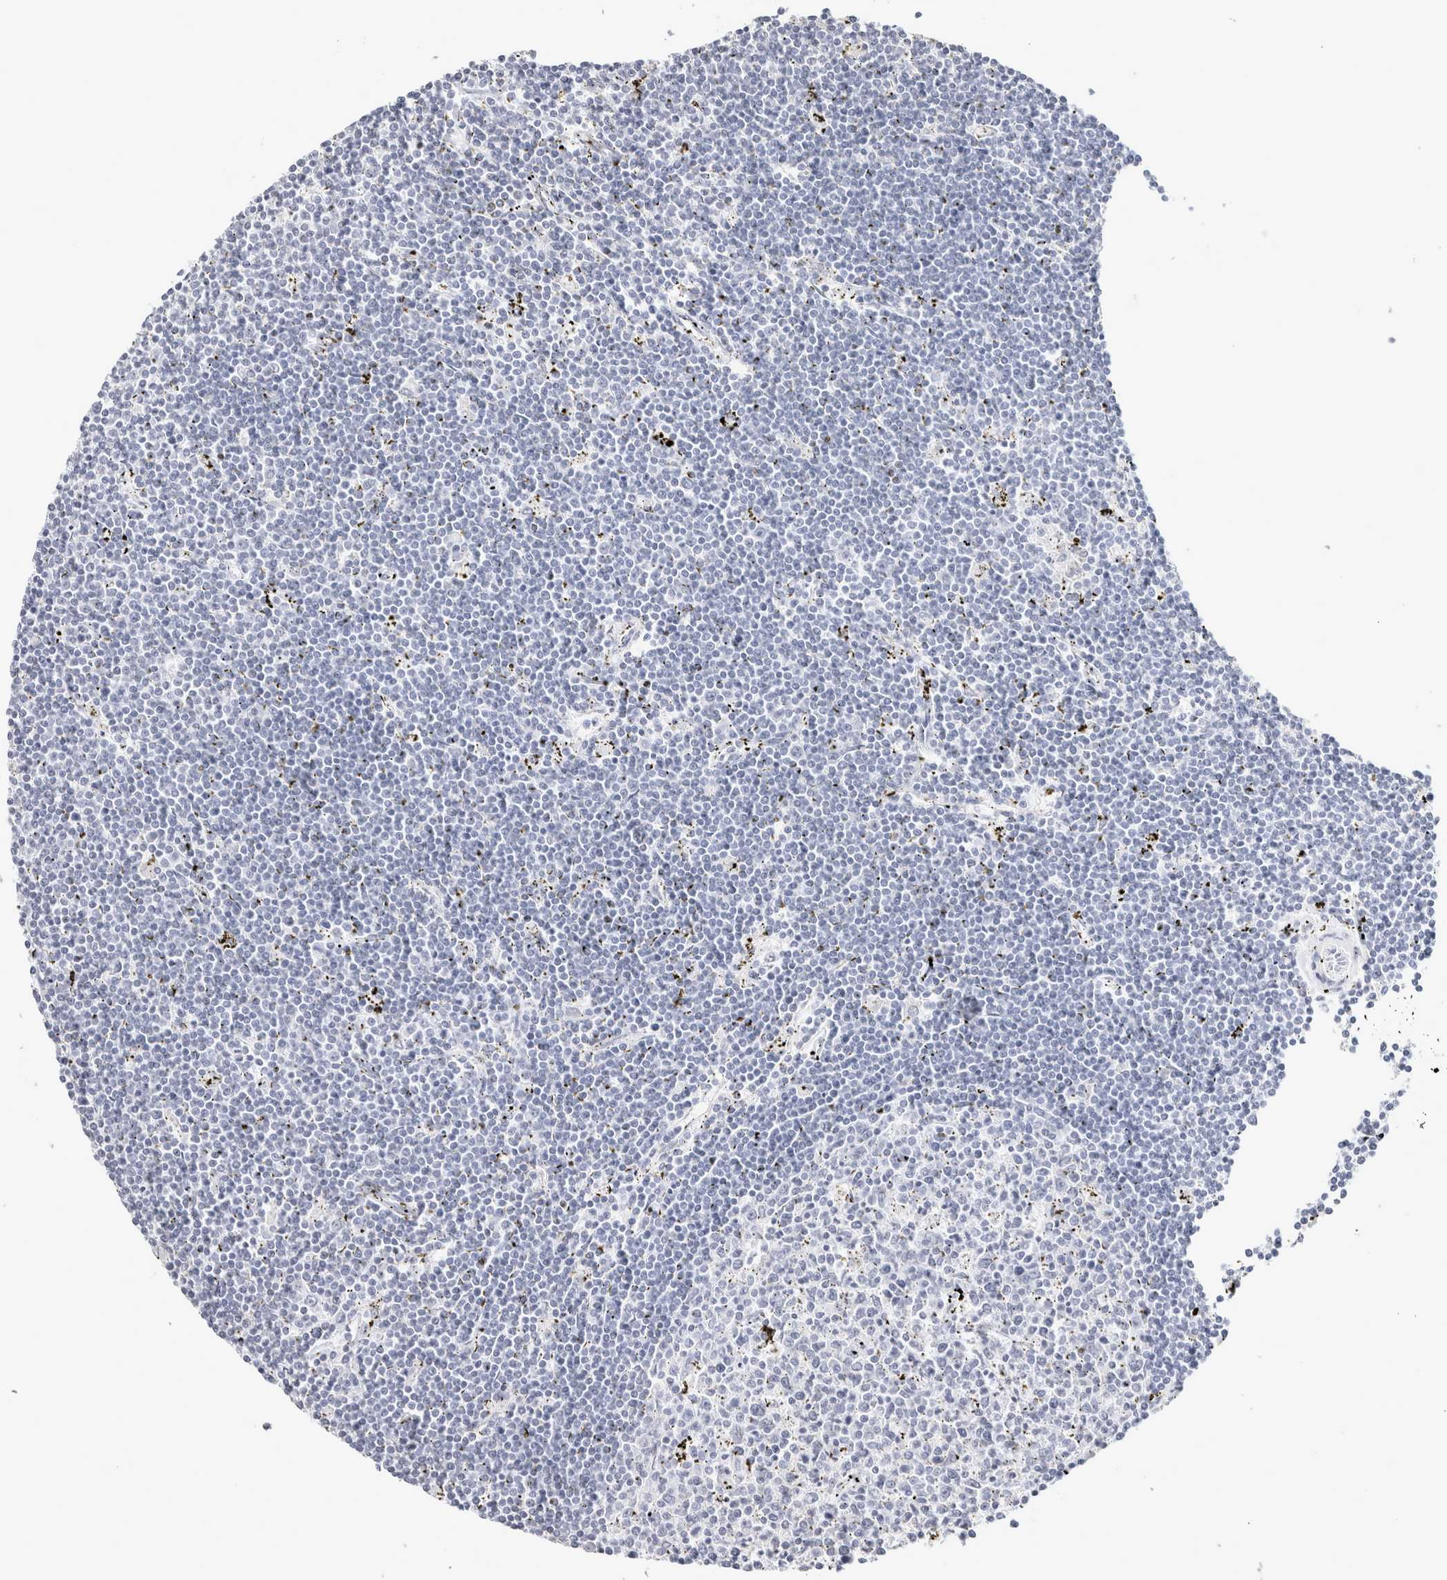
{"staining": {"intensity": "negative", "quantity": "none", "location": "none"}, "tissue": "lymphoma", "cell_type": "Tumor cells", "image_type": "cancer", "snomed": [{"axis": "morphology", "description": "Malignant lymphoma, non-Hodgkin's type, Low grade"}, {"axis": "topography", "description": "Spleen"}], "caption": "Histopathology image shows no protein positivity in tumor cells of malignant lymphoma, non-Hodgkin's type (low-grade) tissue.", "gene": "GARIN1A", "patient": {"sex": "male", "age": 76}}